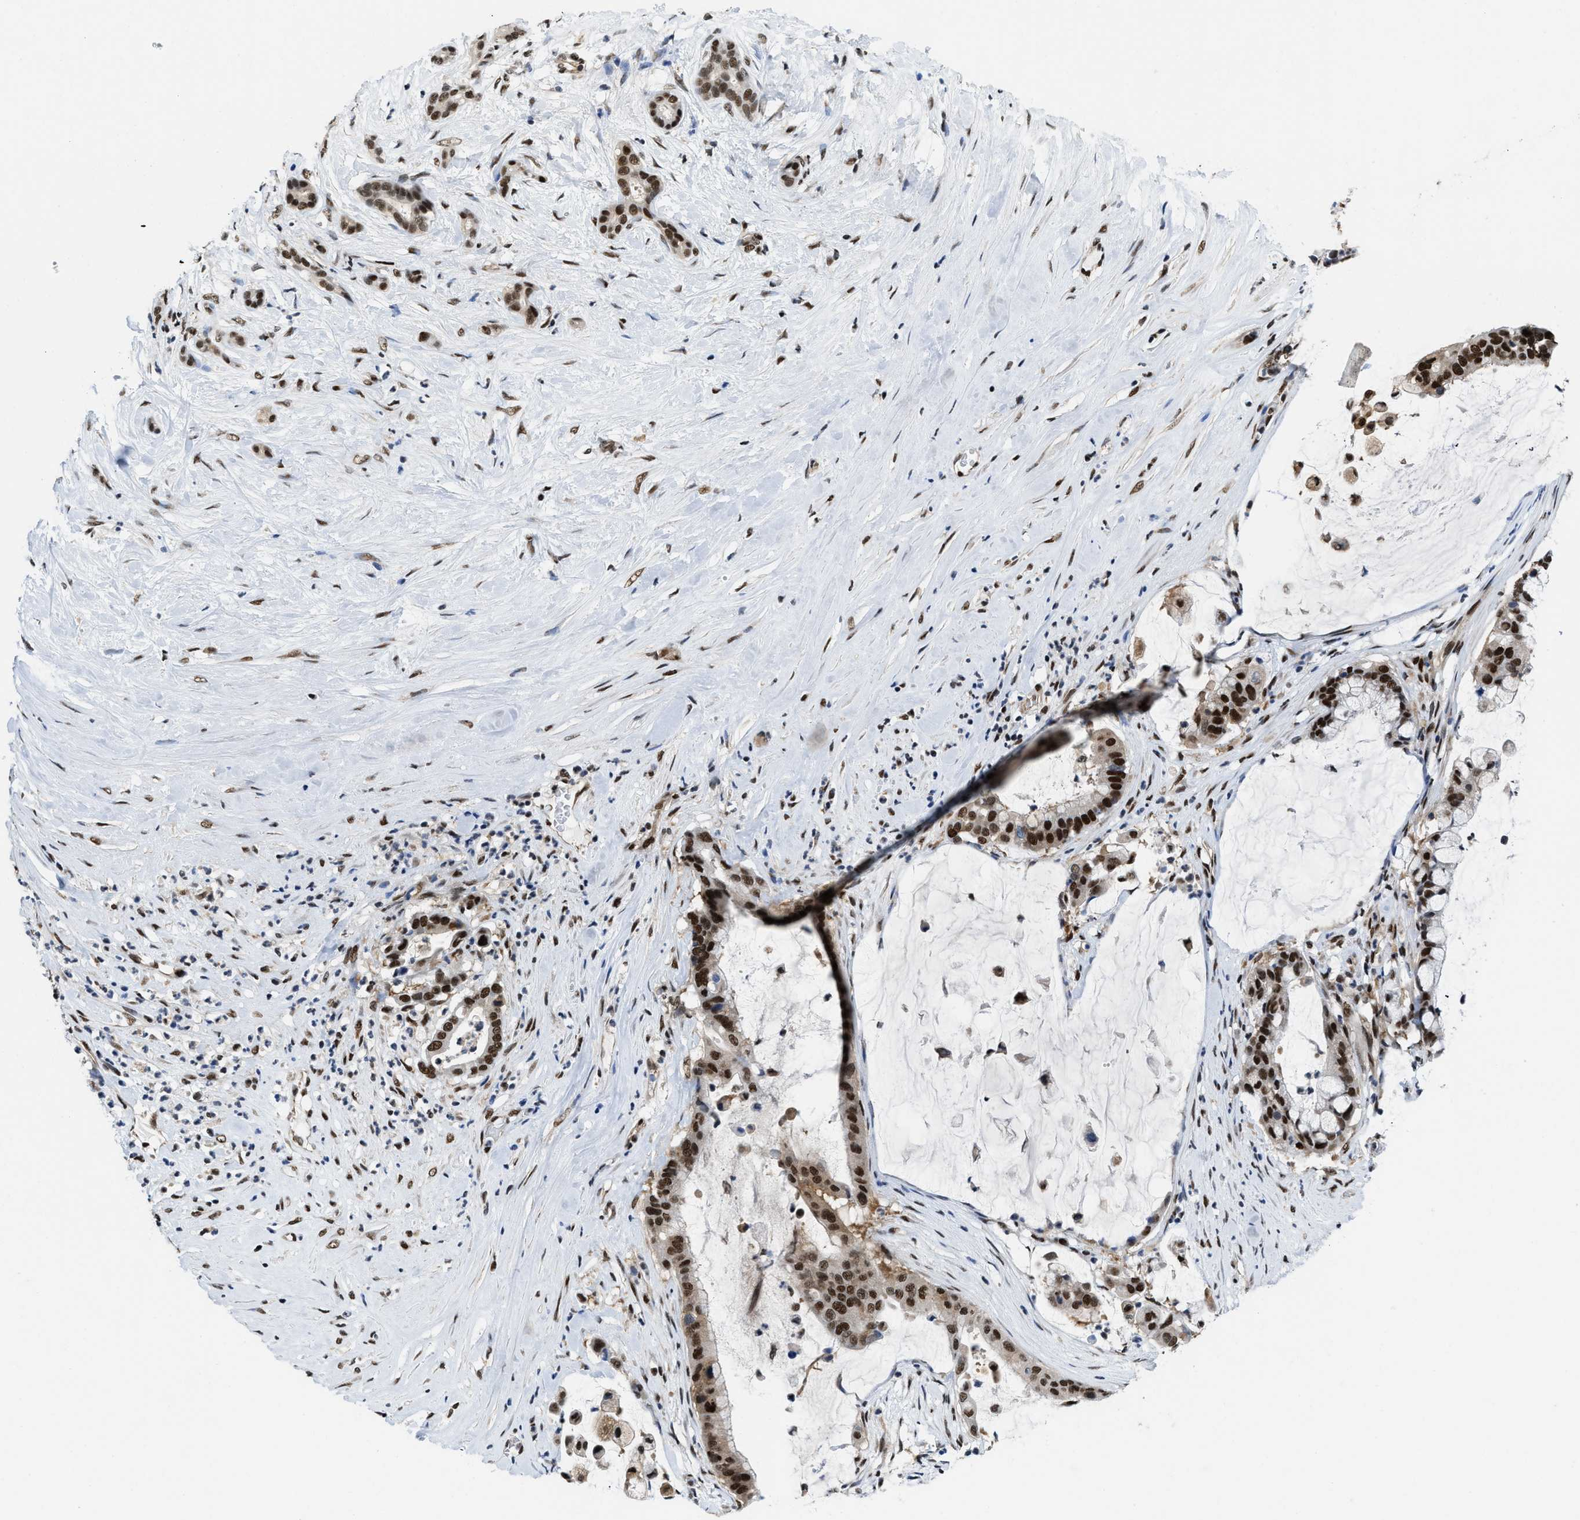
{"staining": {"intensity": "strong", "quantity": ">75%", "location": "nuclear"}, "tissue": "pancreatic cancer", "cell_type": "Tumor cells", "image_type": "cancer", "snomed": [{"axis": "morphology", "description": "Adenocarcinoma, NOS"}, {"axis": "topography", "description": "Pancreas"}], "caption": "Brown immunohistochemical staining in adenocarcinoma (pancreatic) reveals strong nuclear expression in about >75% of tumor cells.", "gene": "SAFB", "patient": {"sex": "male", "age": 41}}